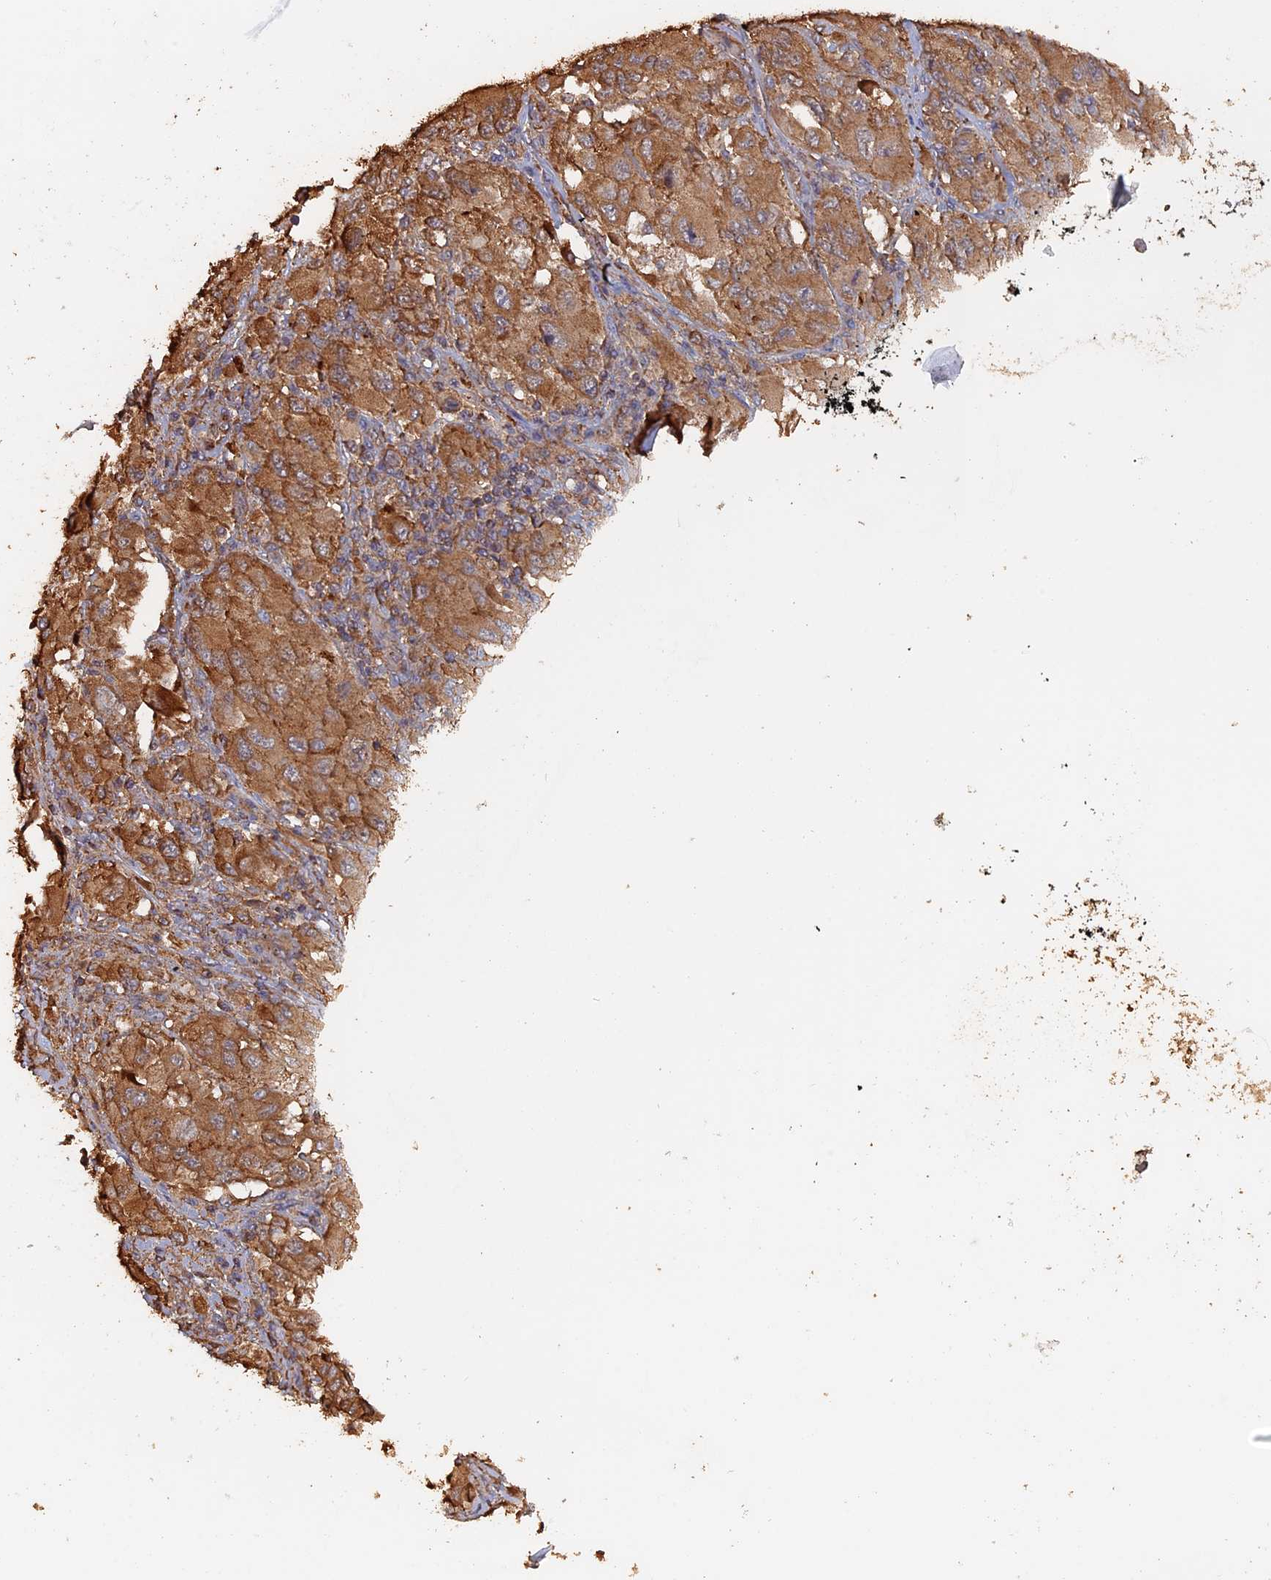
{"staining": {"intensity": "moderate", "quantity": ">75%", "location": "cytoplasmic/membranous"}, "tissue": "melanoma", "cell_type": "Tumor cells", "image_type": "cancer", "snomed": [{"axis": "morphology", "description": "Malignant melanoma, NOS"}, {"axis": "topography", "description": "Skin"}], "caption": "A brown stain labels moderate cytoplasmic/membranous expression of a protein in melanoma tumor cells.", "gene": "PIGQ", "patient": {"sex": "female", "age": 91}}